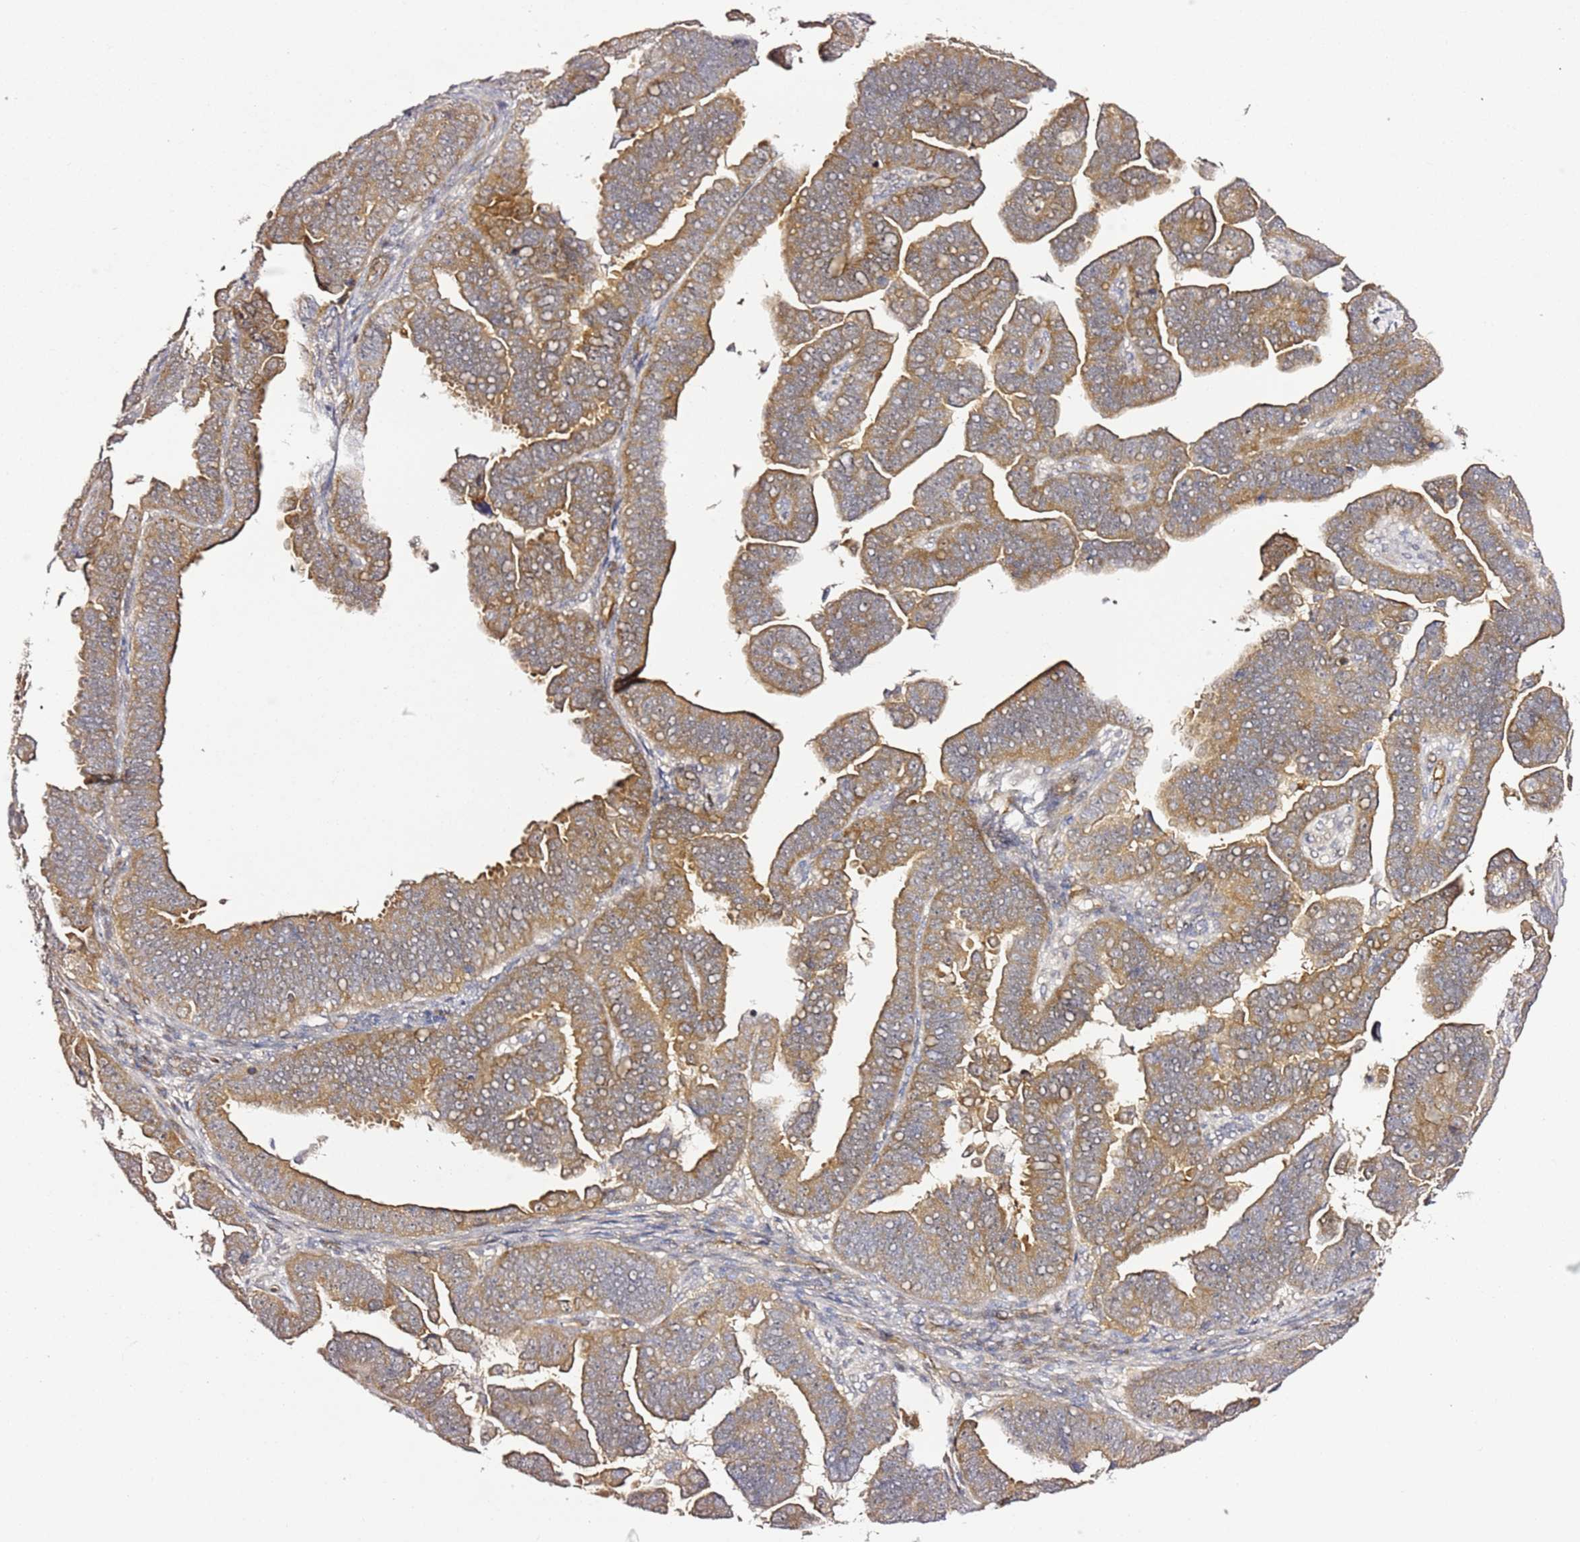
{"staining": {"intensity": "moderate", "quantity": ">75%", "location": "cytoplasmic/membranous"}, "tissue": "endometrial cancer", "cell_type": "Tumor cells", "image_type": "cancer", "snomed": [{"axis": "morphology", "description": "Adenocarcinoma, NOS"}, {"axis": "topography", "description": "Endometrium"}], "caption": "Tumor cells reveal medium levels of moderate cytoplasmic/membranous expression in approximately >75% of cells in human endometrial adenocarcinoma.", "gene": "EPS8L1", "patient": {"sex": "female", "age": 75}}